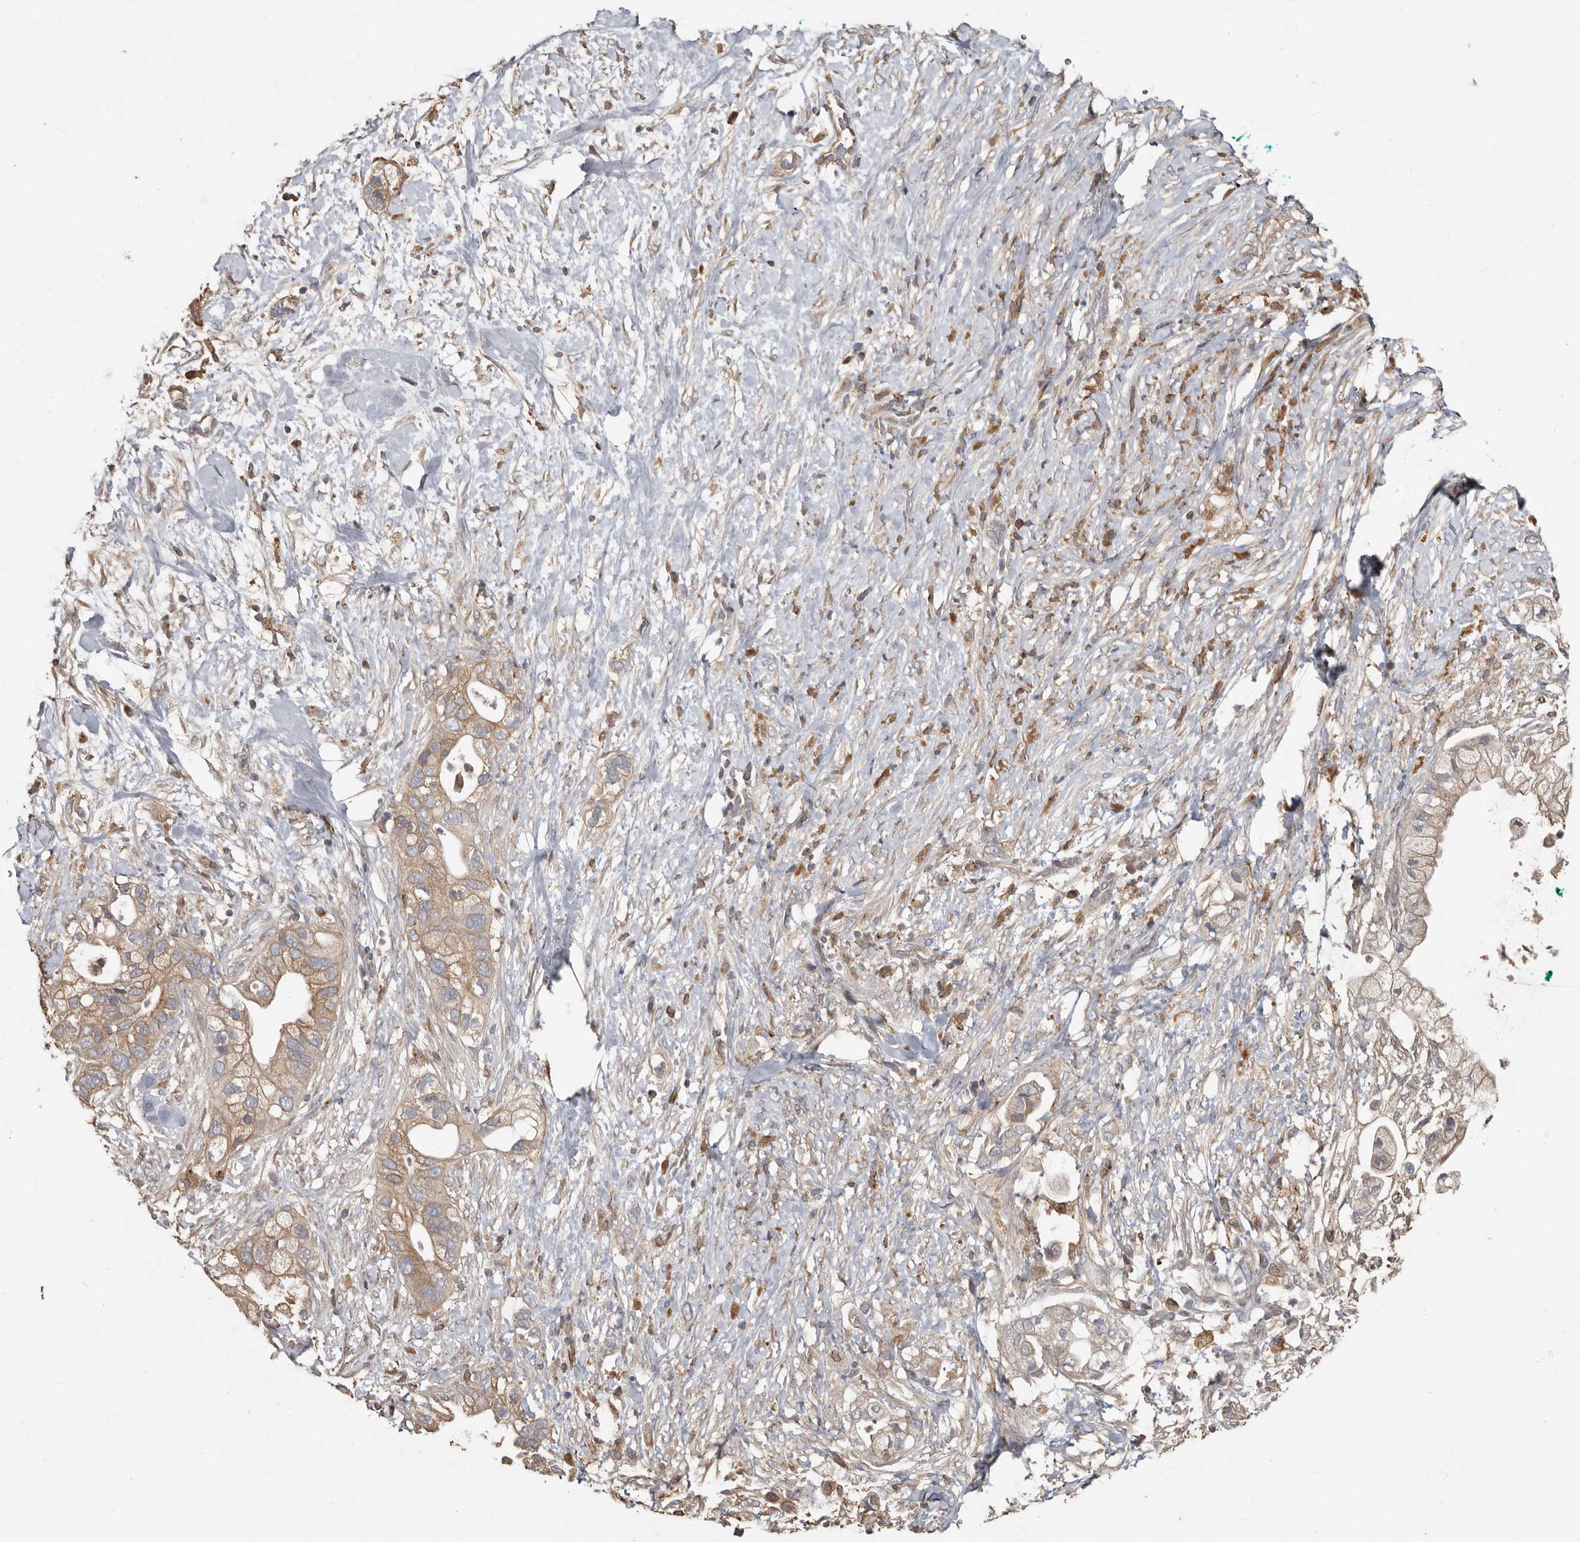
{"staining": {"intensity": "weak", "quantity": "25%-75%", "location": "cytoplasmic/membranous"}, "tissue": "pancreatic cancer", "cell_type": "Tumor cells", "image_type": "cancer", "snomed": [{"axis": "morphology", "description": "Adenocarcinoma, NOS"}, {"axis": "topography", "description": "Pancreas"}], "caption": "Brown immunohistochemical staining in pancreatic cancer demonstrates weak cytoplasmic/membranous expression in approximately 25%-75% of tumor cells.", "gene": "KIF26B", "patient": {"sex": "male", "age": 53}}